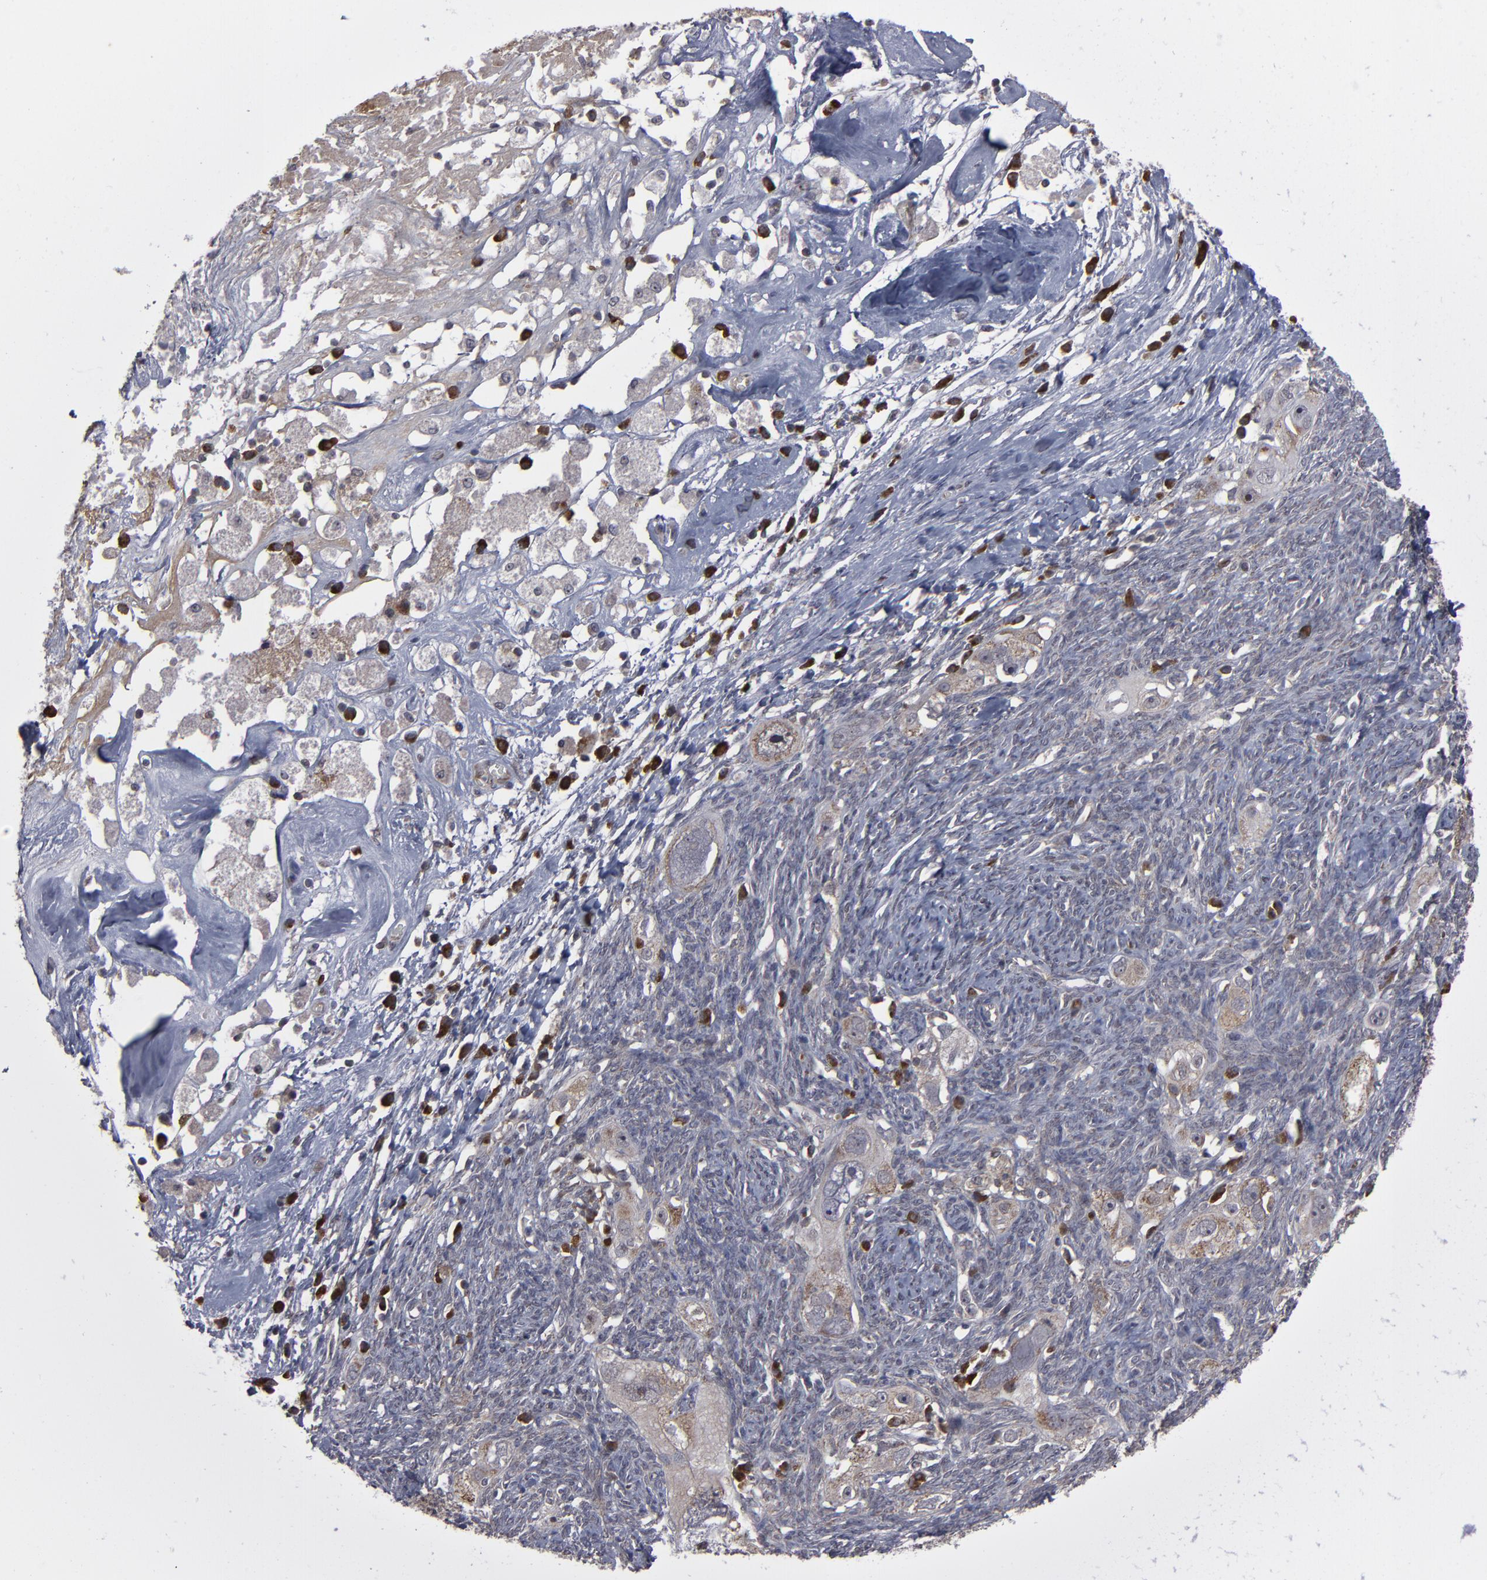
{"staining": {"intensity": "weak", "quantity": "25%-75%", "location": "cytoplasmic/membranous"}, "tissue": "ovarian cancer", "cell_type": "Tumor cells", "image_type": "cancer", "snomed": [{"axis": "morphology", "description": "Normal tissue, NOS"}, {"axis": "morphology", "description": "Cystadenocarcinoma, serous, NOS"}, {"axis": "topography", "description": "Ovary"}], "caption": "Approximately 25%-75% of tumor cells in serous cystadenocarcinoma (ovarian) reveal weak cytoplasmic/membranous protein staining as visualized by brown immunohistochemical staining.", "gene": "GLCCI1", "patient": {"sex": "female", "age": 62}}